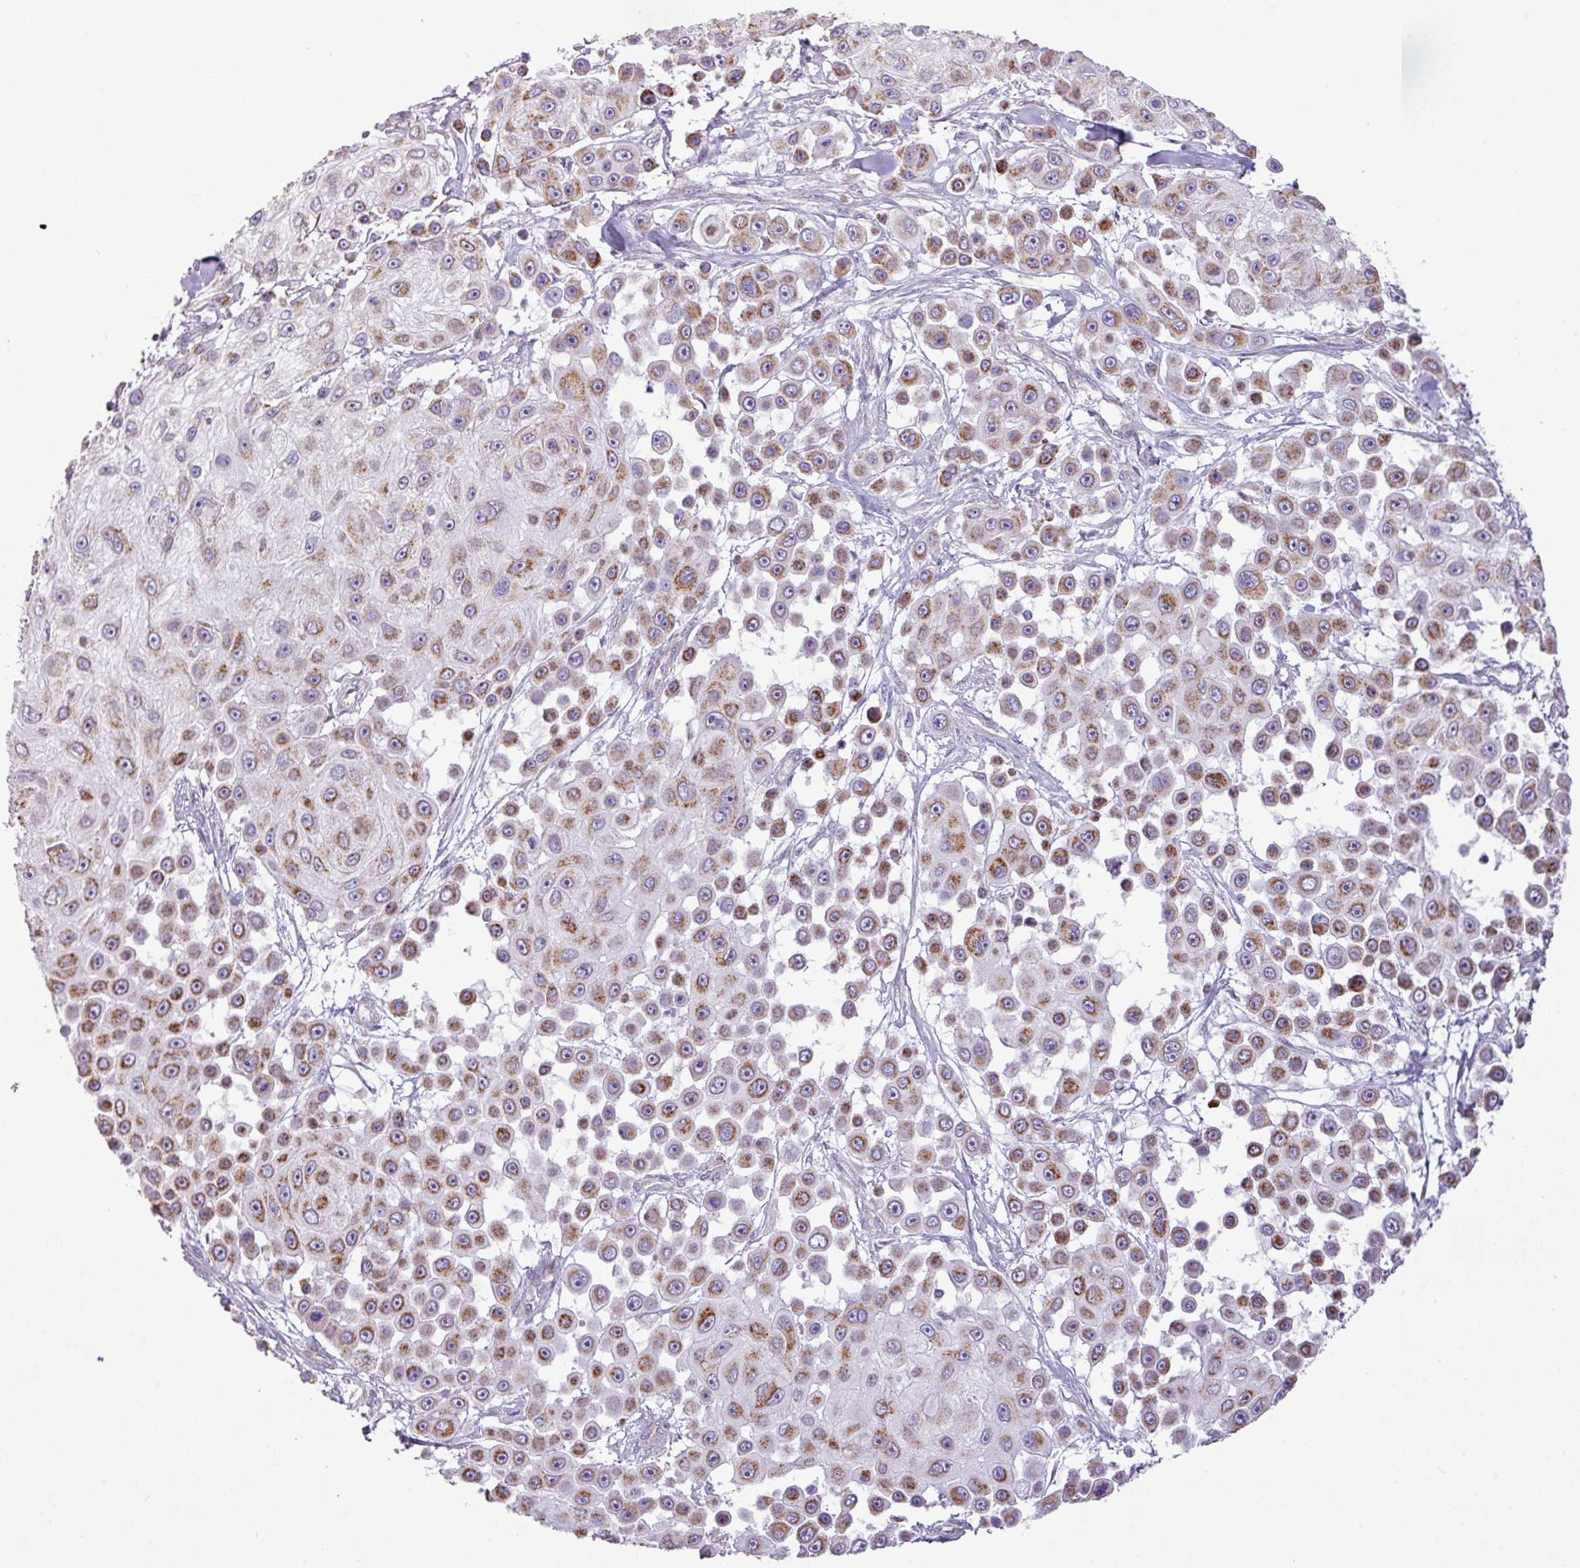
{"staining": {"intensity": "moderate", "quantity": ">75%", "location": "cytoplasmic/membranous"}, "tissue": "skin cancer", "cell_type": "Tumor cells", "image_type": "cancer", "snomed": [{"axis": "morphology", "description": "Squamous cell carcinoma, NOS"}, {"axis": "topography", "description": "Skin"}], "caption": "Skin cancer stained with a brown dye demonstrates moderate cytoplasmic/membranous positive staining in approximately >75% of tumor cells.", "gene": "ZNF81", "patient": {"sex": "male", "age": 67}}